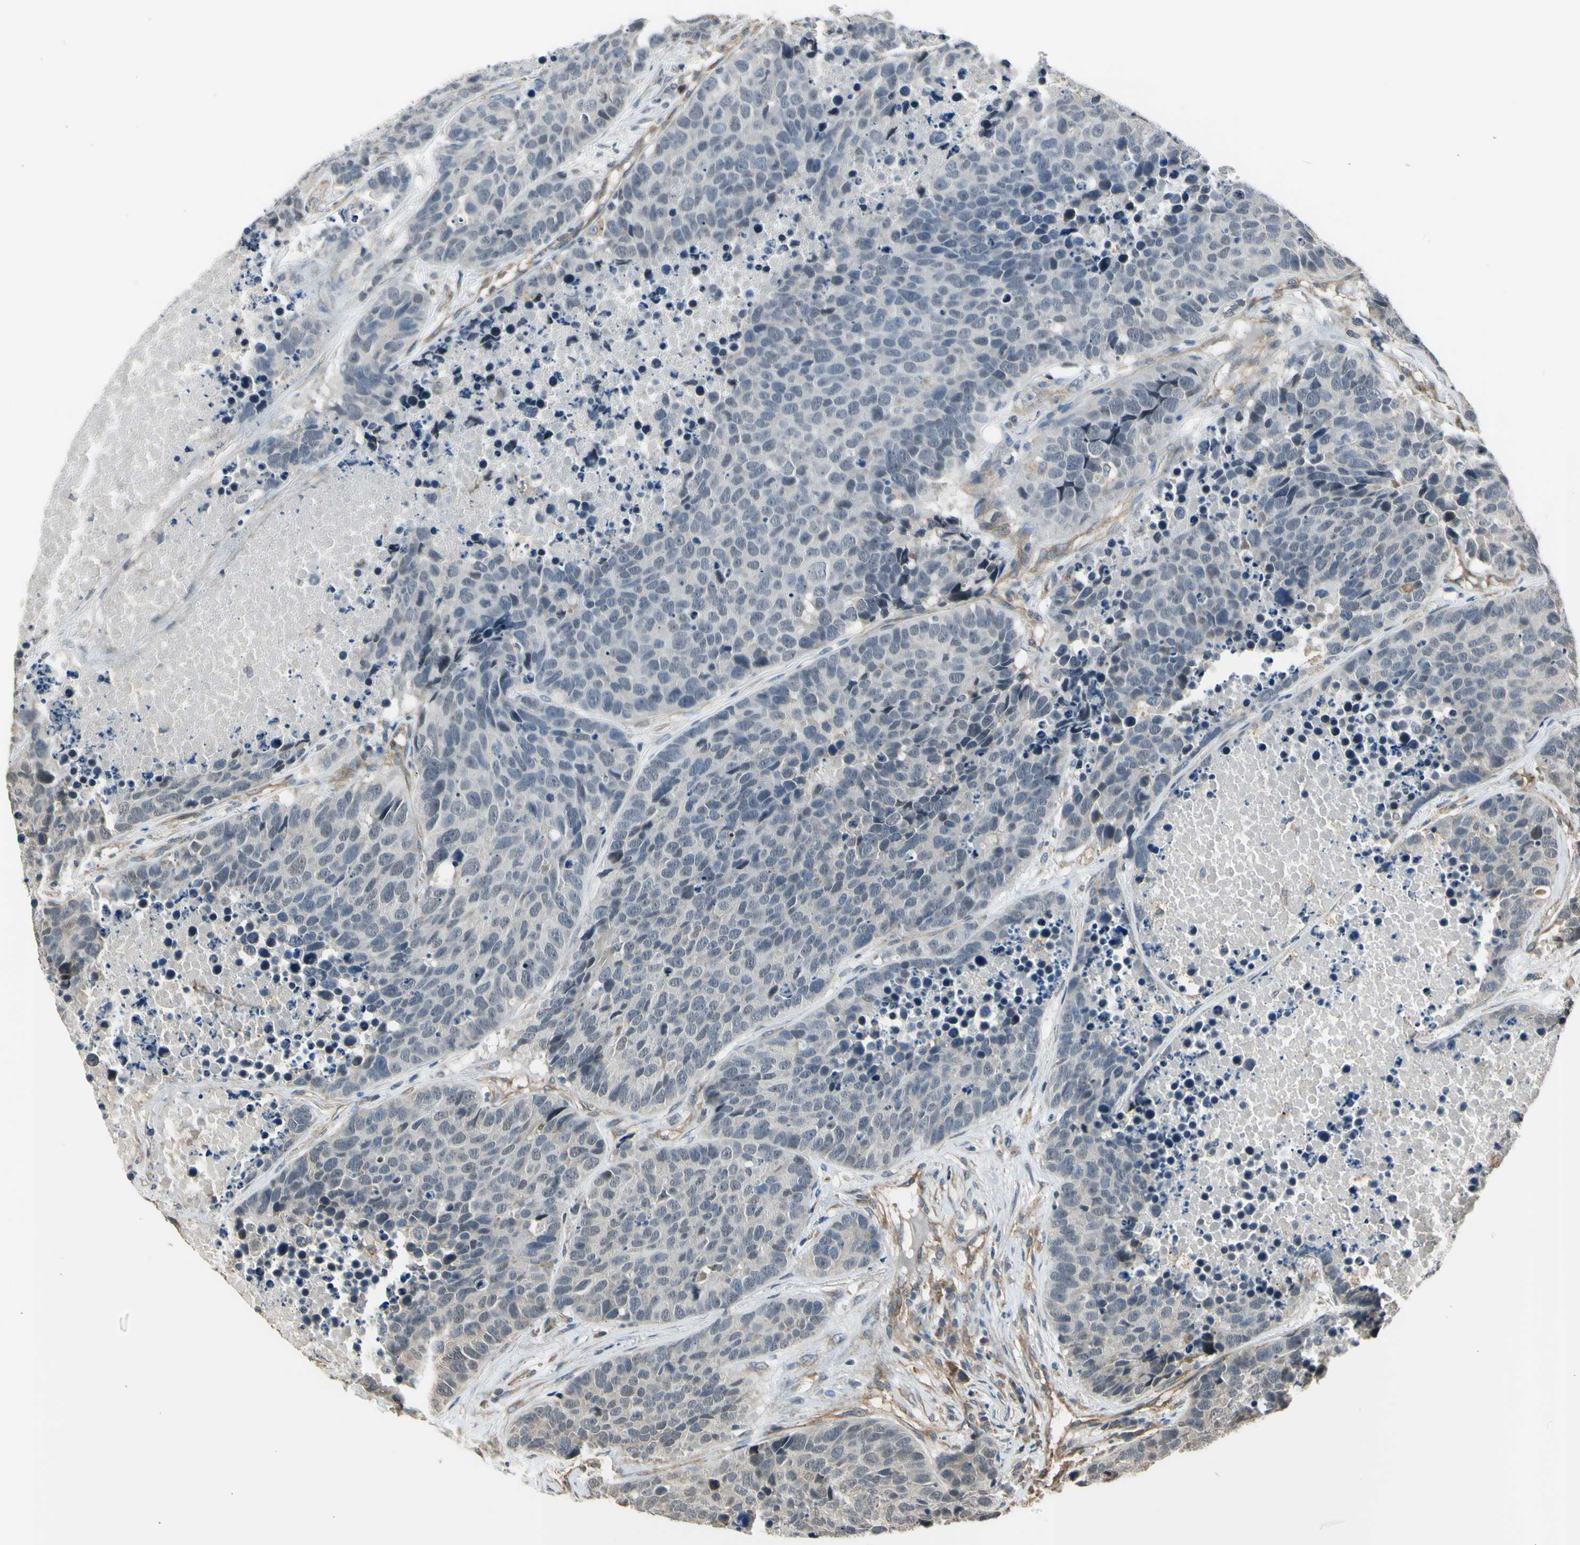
{"staining": {"intensity": "negative", "quantity": "none", "location": "none"}, "tissue": "carcinoid", "cell_type": "Tumor cells", "image_type": "cancer", "snomed": [{"axis": "morphology", "description": "Carcinoid, malignant, NOS"}, {"axis": "topography", "description": "Lung"}], "caption": "This is a photomicrograph of IHC staining of malignant carcinoid, which shows no staining in tumor cells.", "gene": "EFNB2", "patient": {"sex": "male", "age": 60}}